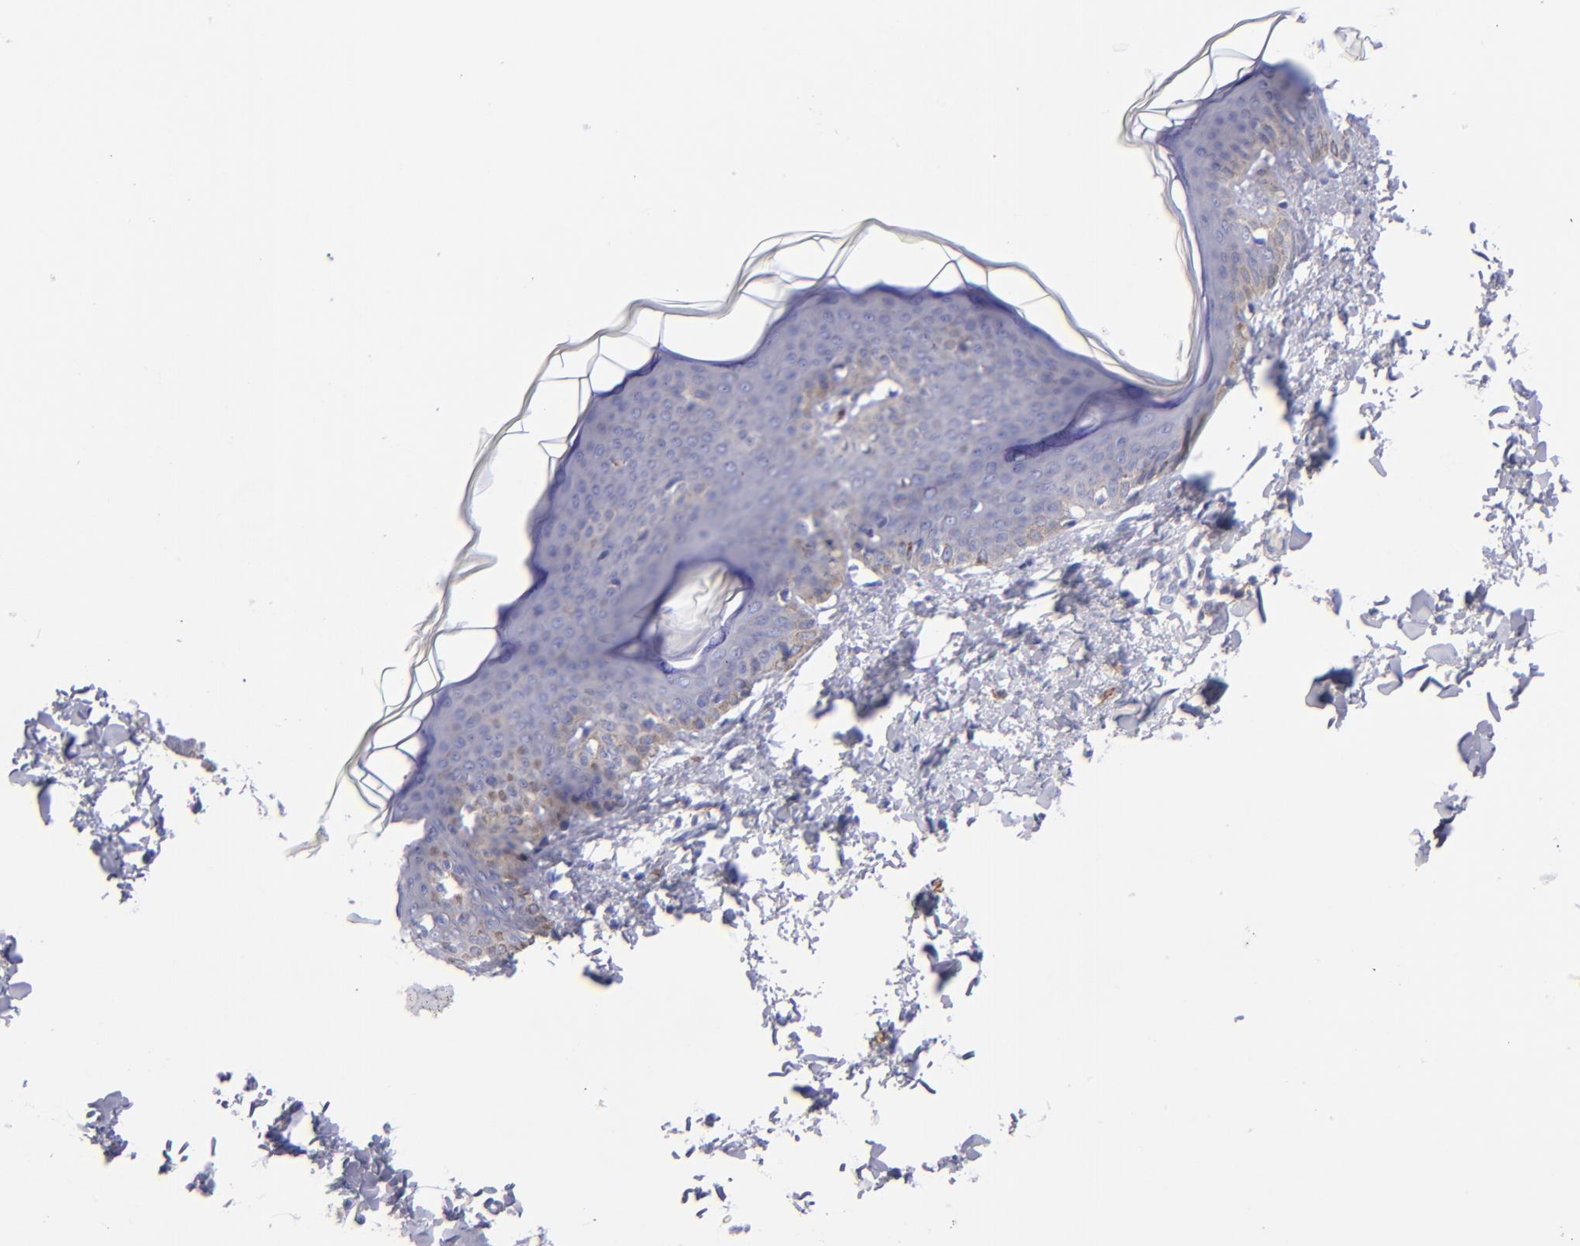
{"staining": {"intensity": "negative", "quantity": "none", "location": "none"}, "tissue": "skin", "cell_type": "Fibroblasts", "image_type": "normal", "snomed": [{"axis": "morphology", "description": "Normal tissue, NOS"}, {"axis": "topography", "description": "Skin"}], "caption": "Fibroblasts are negative for protein expression in unremarkable human skin. (DAB IHC visualized using brightfield microscopy, high magnification).", "gene": "CD82", "patient": {"sex": "female", "age": 17}}